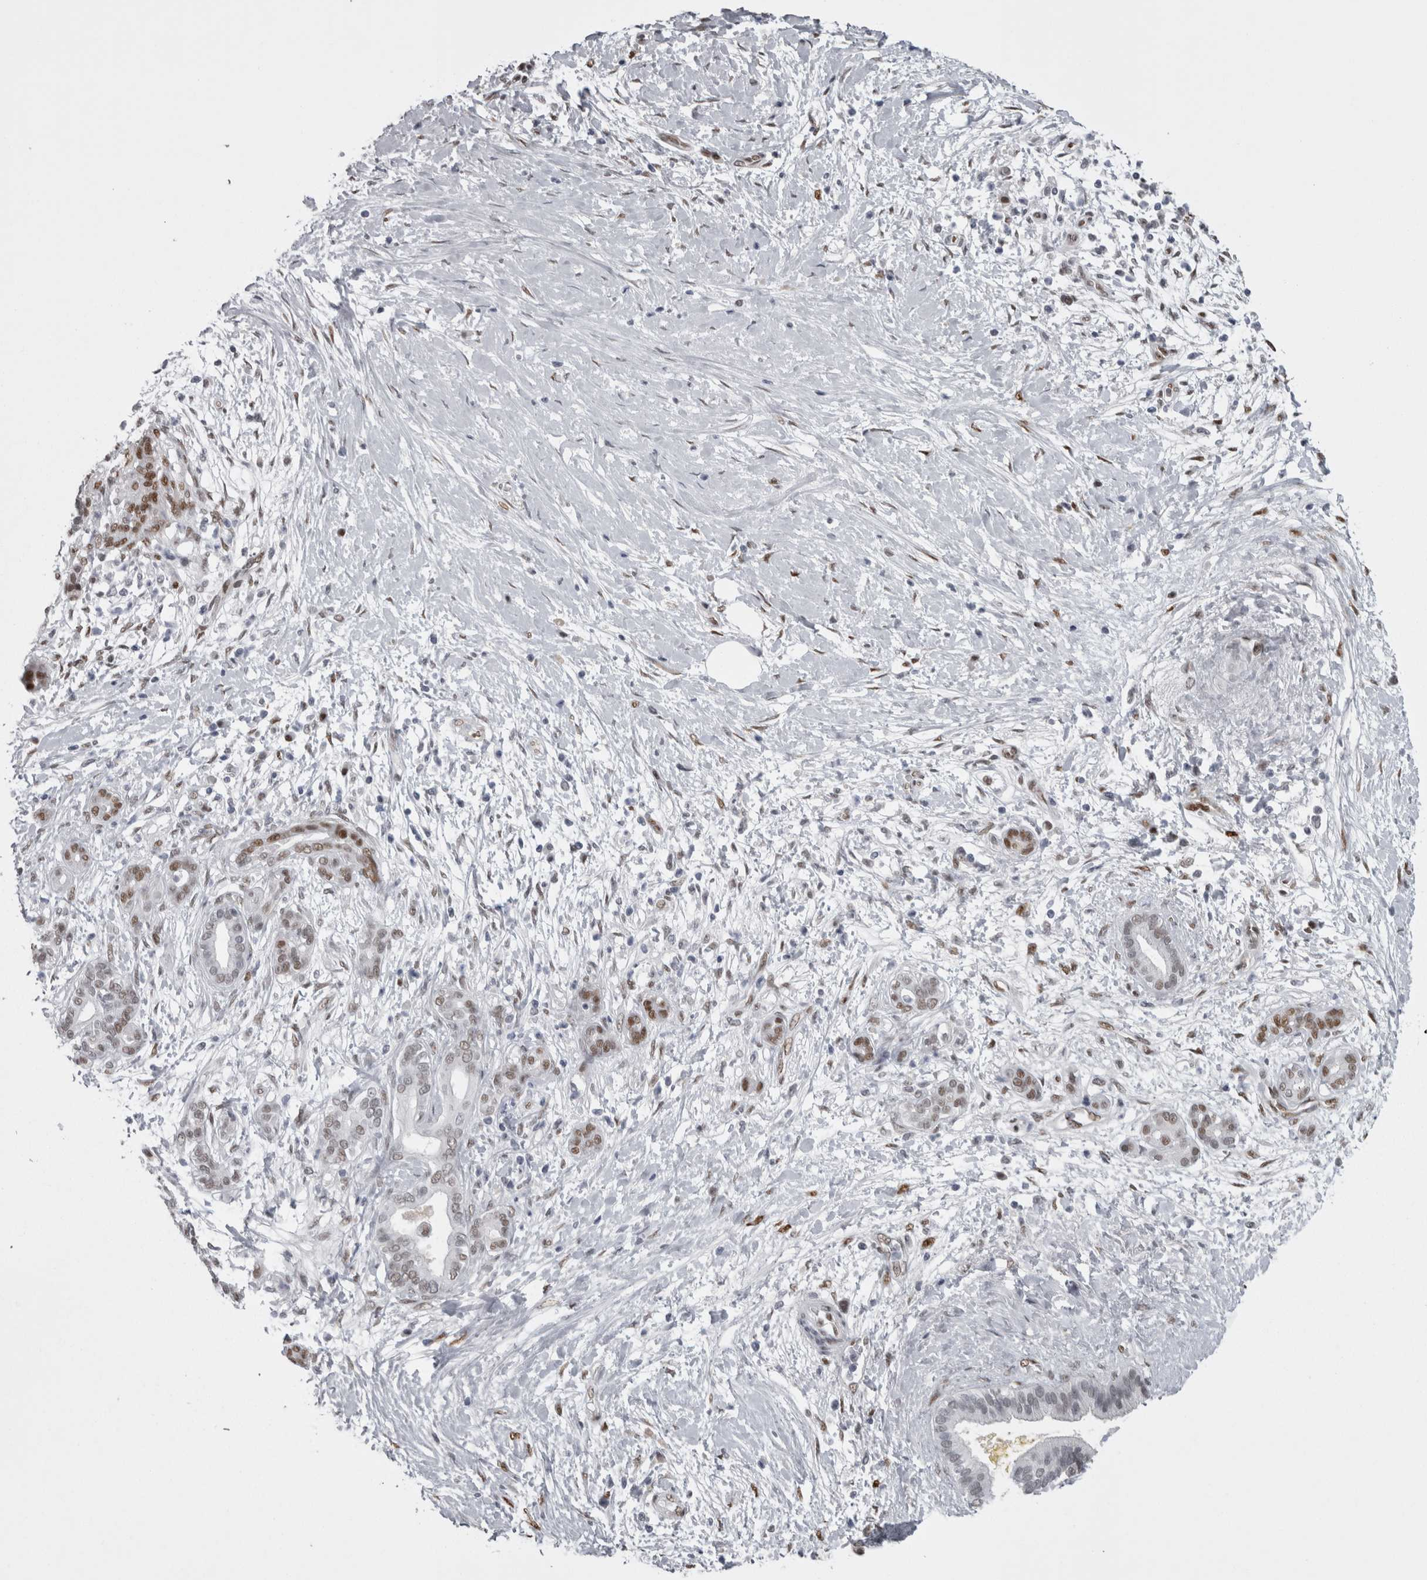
{"staining": {"intensity": "moderate", "quantity": "<25%", "location": "nuclear"}, "tissue": "pancreatic cancer", "cell_type": "Tumor cells", "image_type": "cancer", "snomed": [{"axis": "morphology", "description": "Adenocarcinoma, NOS"}, {"axis": "topography", "description": "Pancreas"}], "caption": "This is an image of immunohistochemistry staining of pancreatic cancer (adenocarcinoma), which shows moderate expression in the nuclear of tumor cells.", "gene": "C1orf54", "patient": {"sex": "male", "age": 58}}